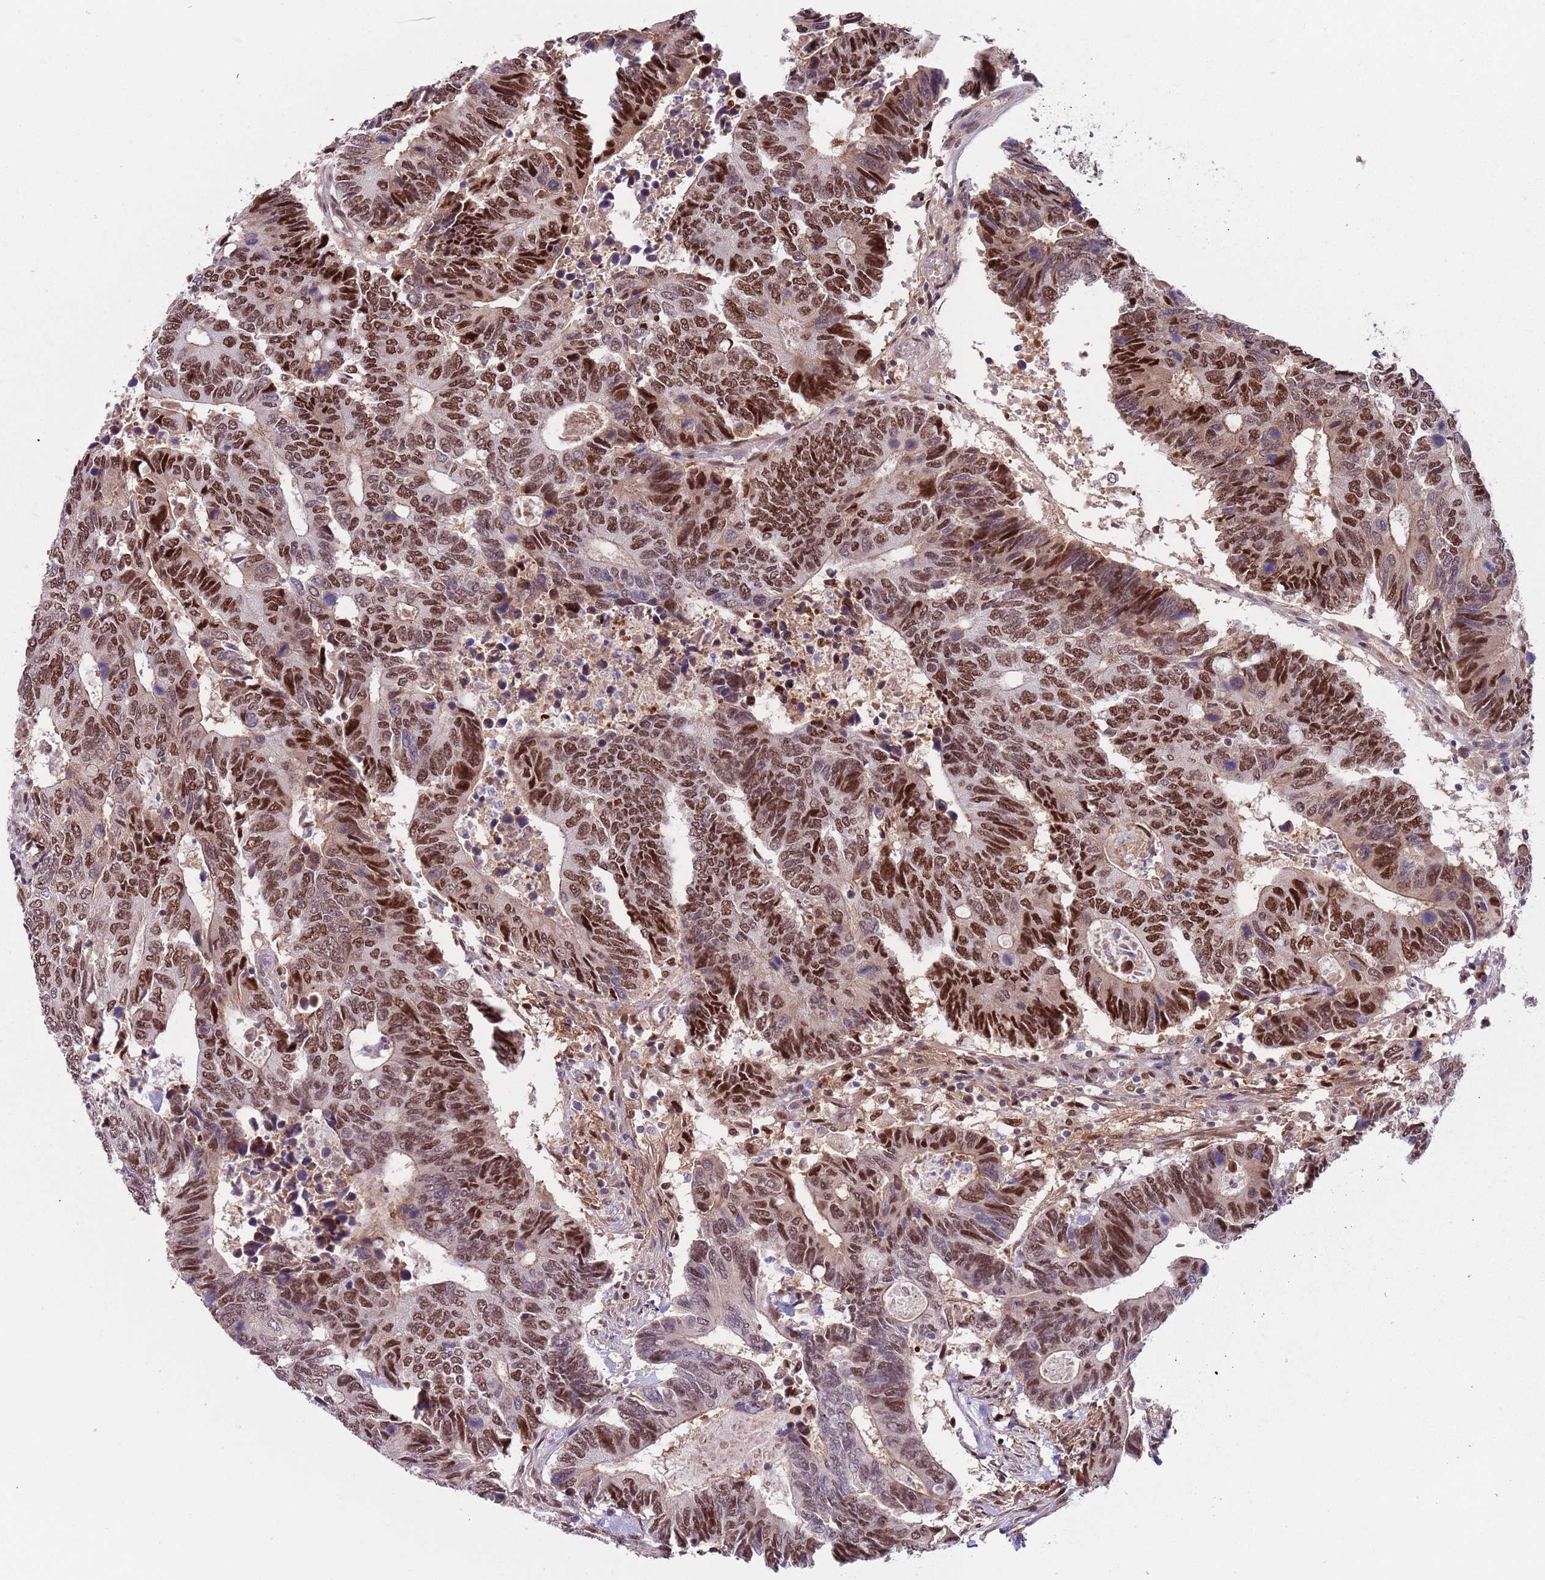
{"staining": {"intensity": "strong", "quantity": ">75%", "location": "nuclear"}, "tissue": "colorectal cancer", "cell_type": "Tumor cells", "image_type": "cancer", "snomed": [{"axis": "morphology", "description": "Adenocarcinoma, NOS"}, {"axis": "topography", "description": "Colon"}], "caption": "Colorectal adenocarcinoma stained for a protein (brown) reveals strong nuclear positive positivity in approximately >75% of tumor cells.", "gene": "RMND5B", "patient": {"sex": "male", "age": 87}}